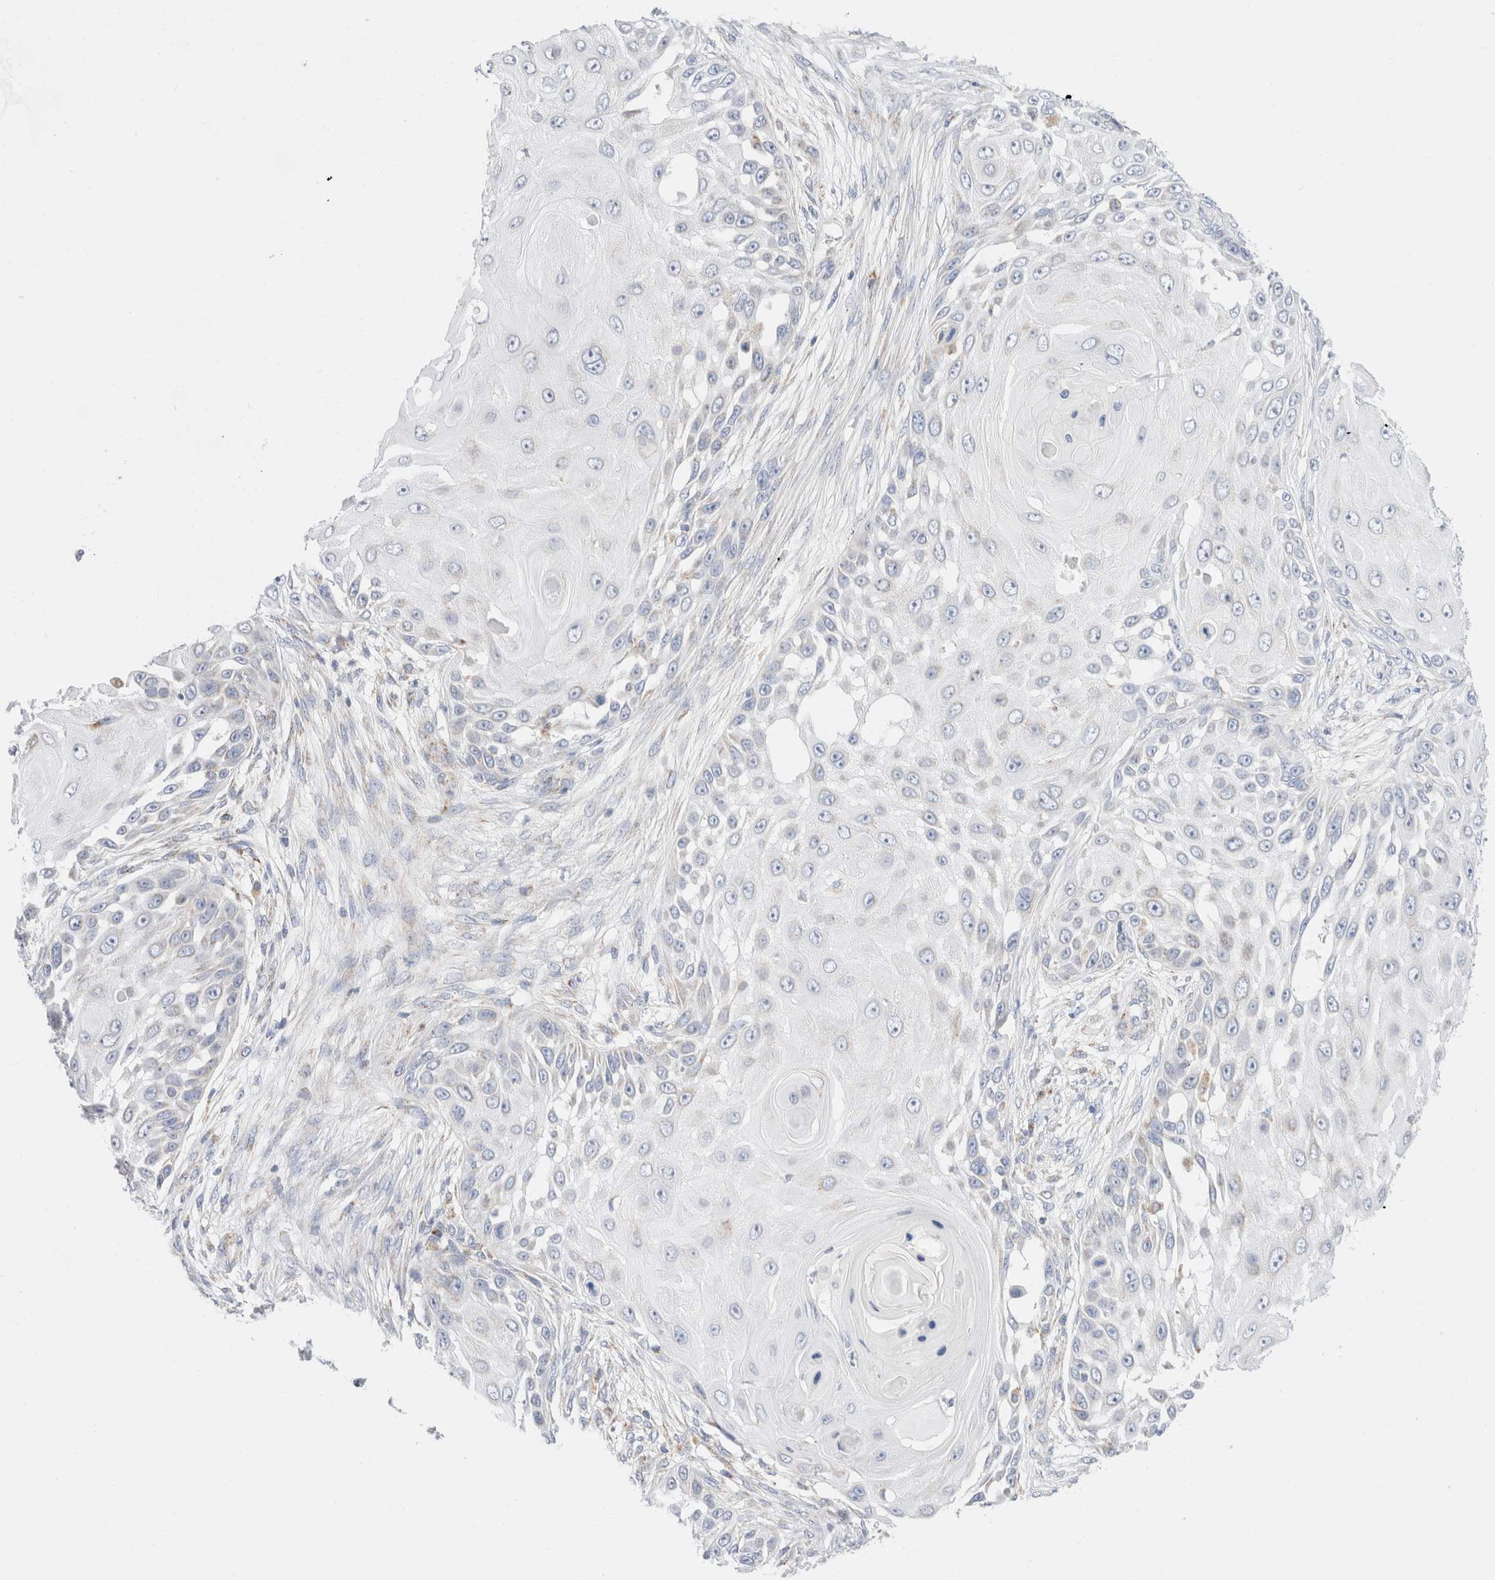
{"staining": {"intensity": "negative", "quantity": "none", "location": "none"}, "tissue": "skin cancer", "cell_type": "Tumor cells", "image_type": "cancer", "snomed": [{"axis": "morphology", "description": "Squamous cell carcinoma, NOS"}, {"axis": "topography", "description": "Skin"}], "caption": "Immunohistochemistry micrograph of skin squamous cell carcinoma stained for a protein (brown), which demonstrates no staining in tumor cells.", "gene": "ATP6V1C1", "patient": {"sex": "female", "age": 44}}